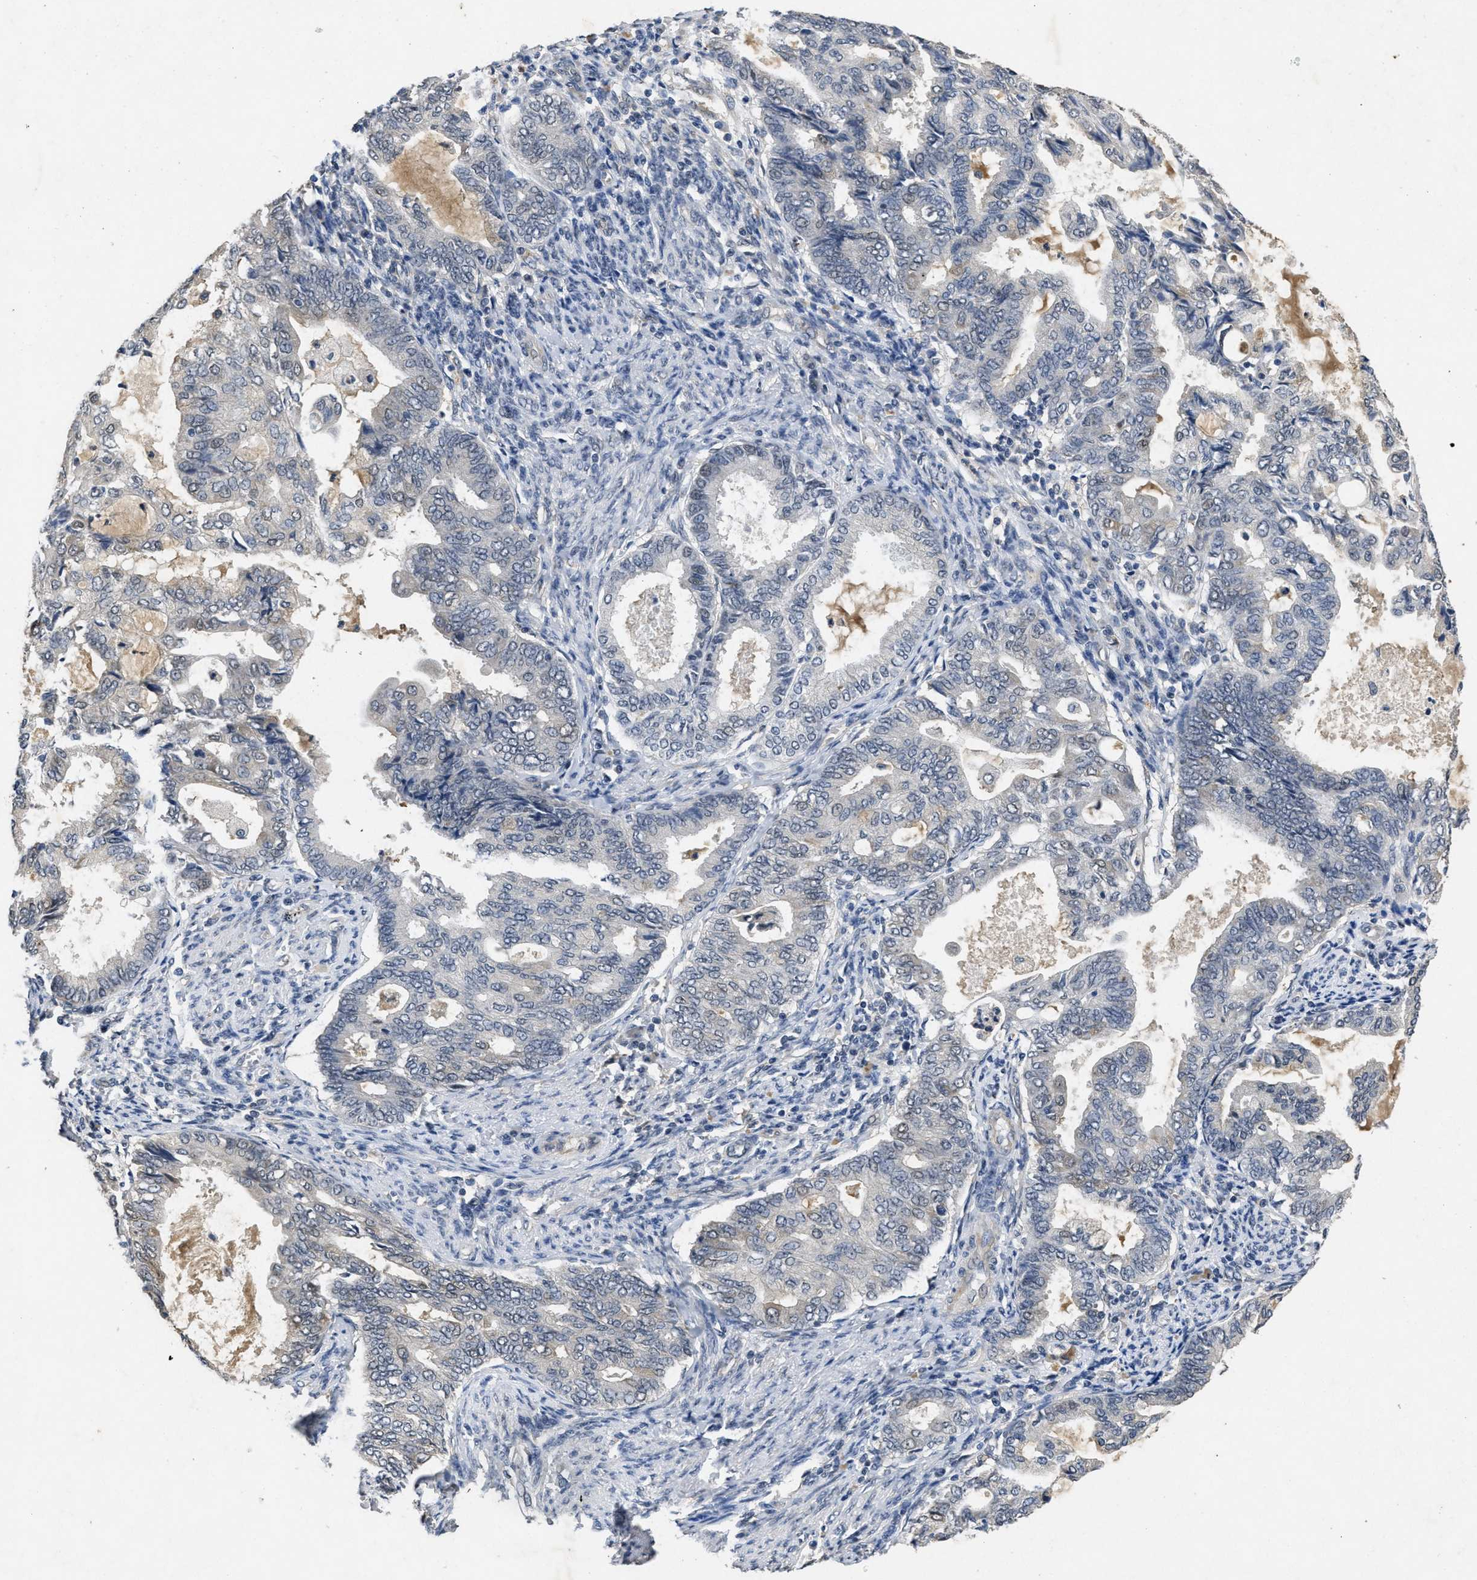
{"staining": {"intensity": "negative", "quantity": "none", "location": "none"}, "tissue": "endometrial cancer", "cell_type": "Tumor cells", "image_type": "cancer", "snomed": [{"axis": "morphology", "description": "Adenocarcinoma, NOS"}, {"axis": "topography", "description": "Endometrium"}], "caption": "The micrograph displays no staining of tumor cells in endometrial cancer. The staining was performed using DAB to visualize the protein expression in brown, while the nuclei were stained in blue with hematoxylin (Magnification: 20x).", "gene": "PAPOLG", "patient": {"sex": "female", "age": 86}}